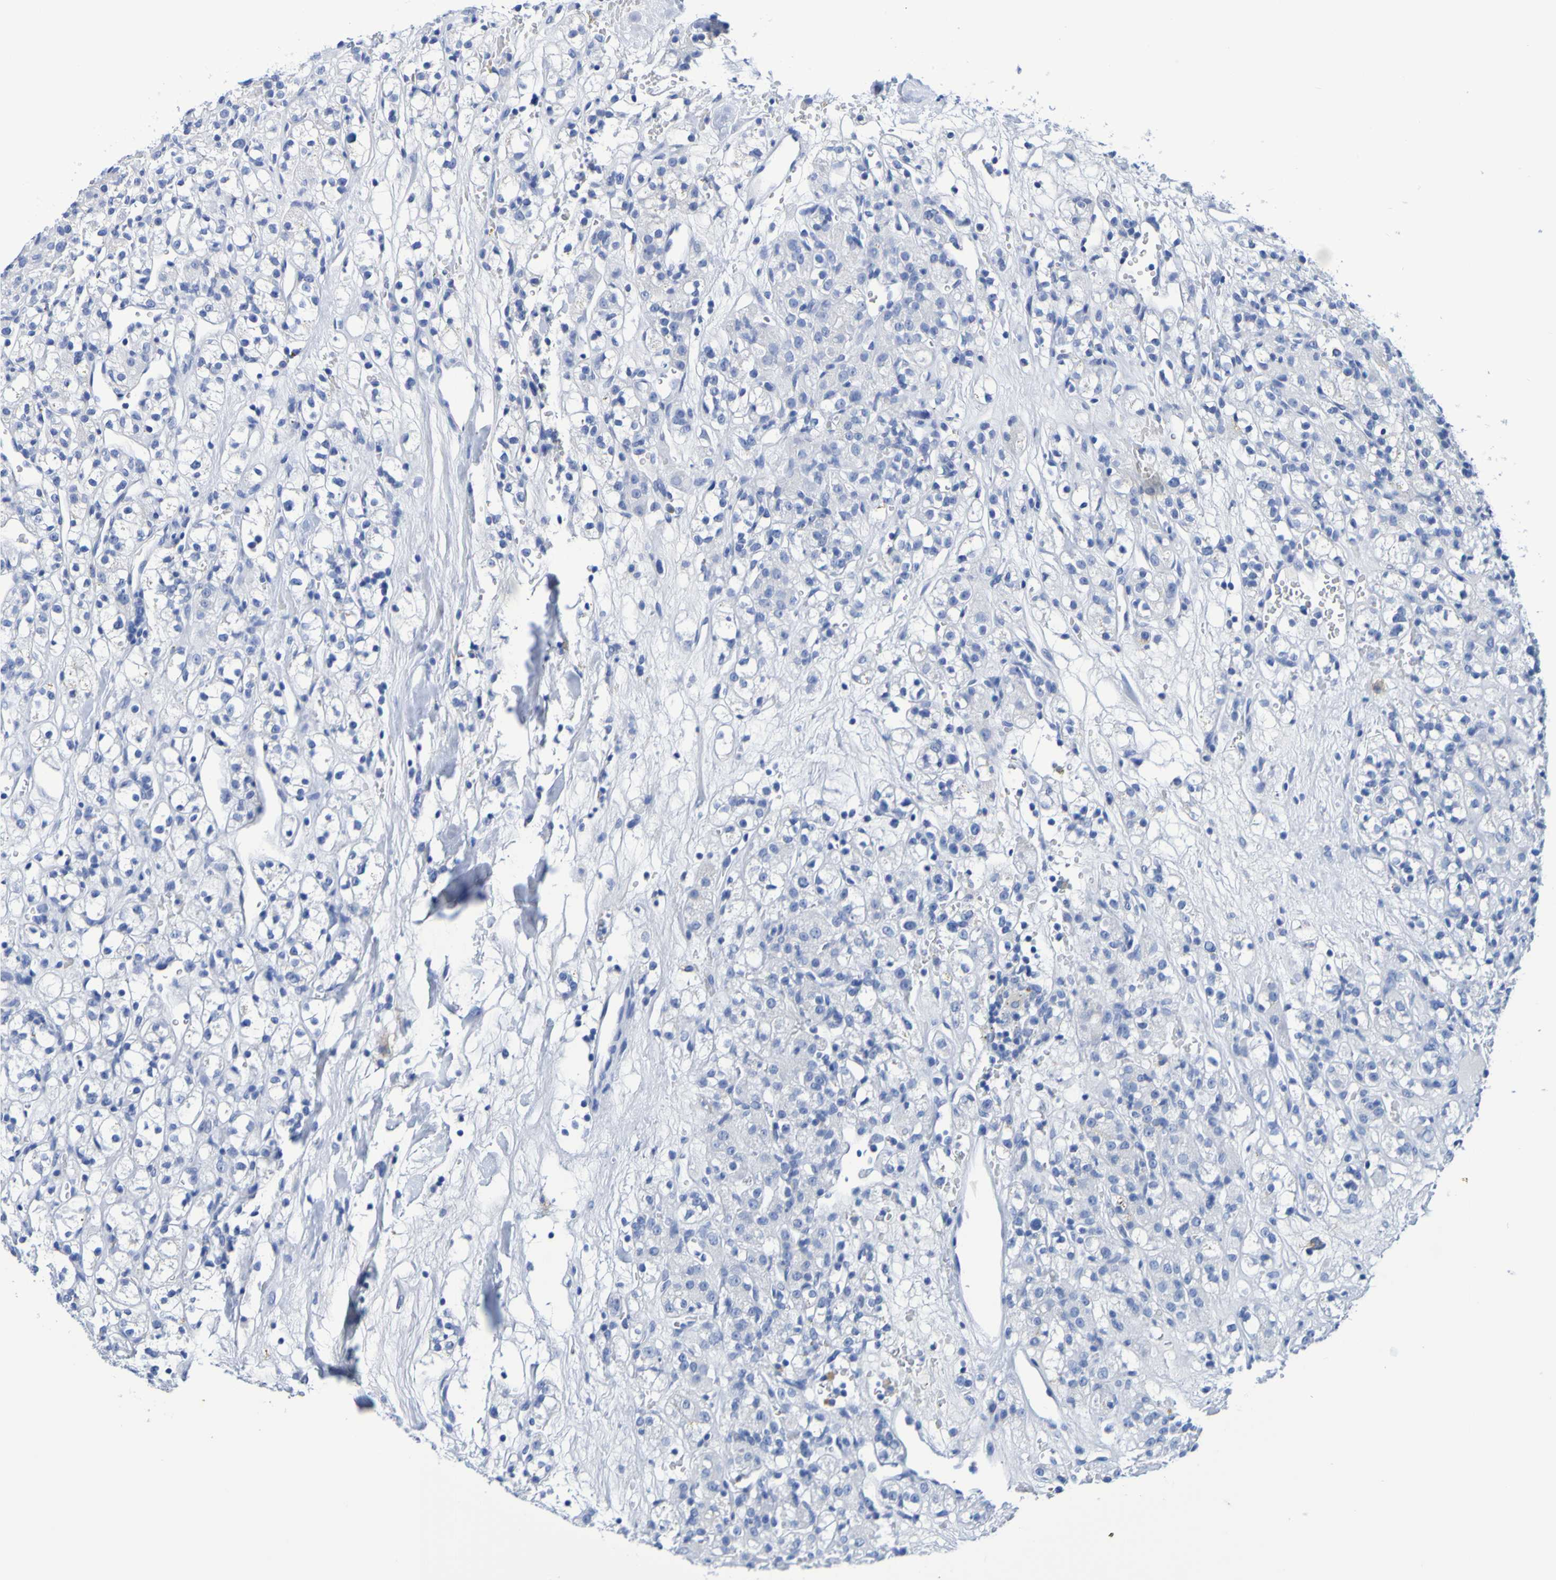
{"staining": {"intensity": "negative", "quantity": "none", "location": "none"}, "tissue": "renal cancer", "cell_type": "Tumor cells", "image_type": "cancer", "snomed": [{"axis": "morphology", "description": "Normal tissue, NOS"}, {"axis": "morphology", "description": "Adenocarcinoma, NOS"}, {"axis": "topography", "description": "Kidney"}], "caption": "Protein analysis of renal adenocarcinoma demonstrates no significant expression in tumor cells.", "gene": "DPEP1", "patient": {"sex": "male", "age": 61}}